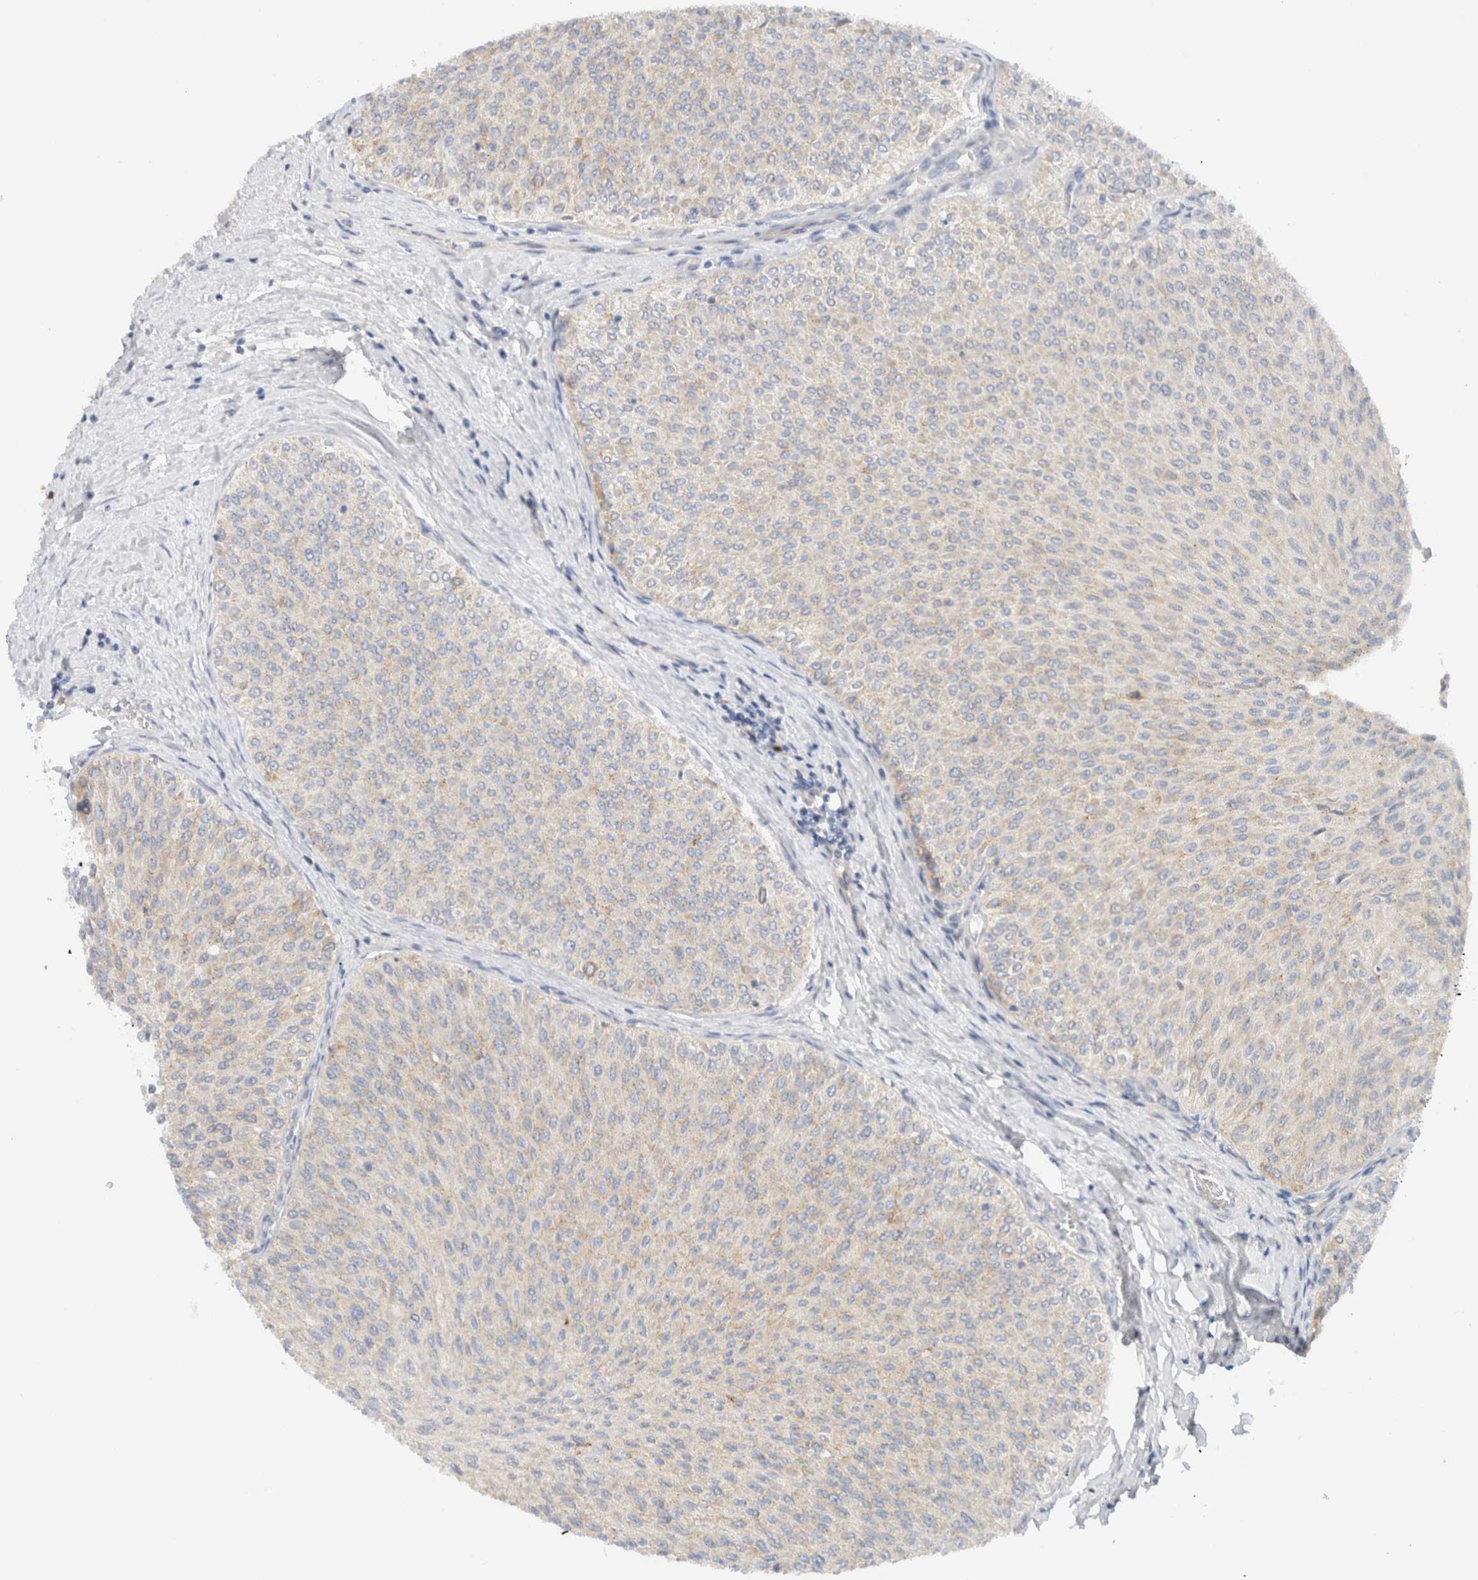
{"staining": {"intensity": "weak", "quantity": "<25%", "location": "cytoplasmic/membranous"}, "tissue": "urothelial cancer", "cell_type": "Tumor cells", "image_type": "cancer", "snomed": [{"axis": "morphology", "description": "Urothelial carcinoma, Low grade"}, {"axis": "topography", "description": "Urinary bladder"}], "caption": "Photomicrograph shows no protein positivity in tumor cells of urothelial cancer tissue.", "gene": "SDR16C5", "patient": {"sex": "male", "age": 78}}